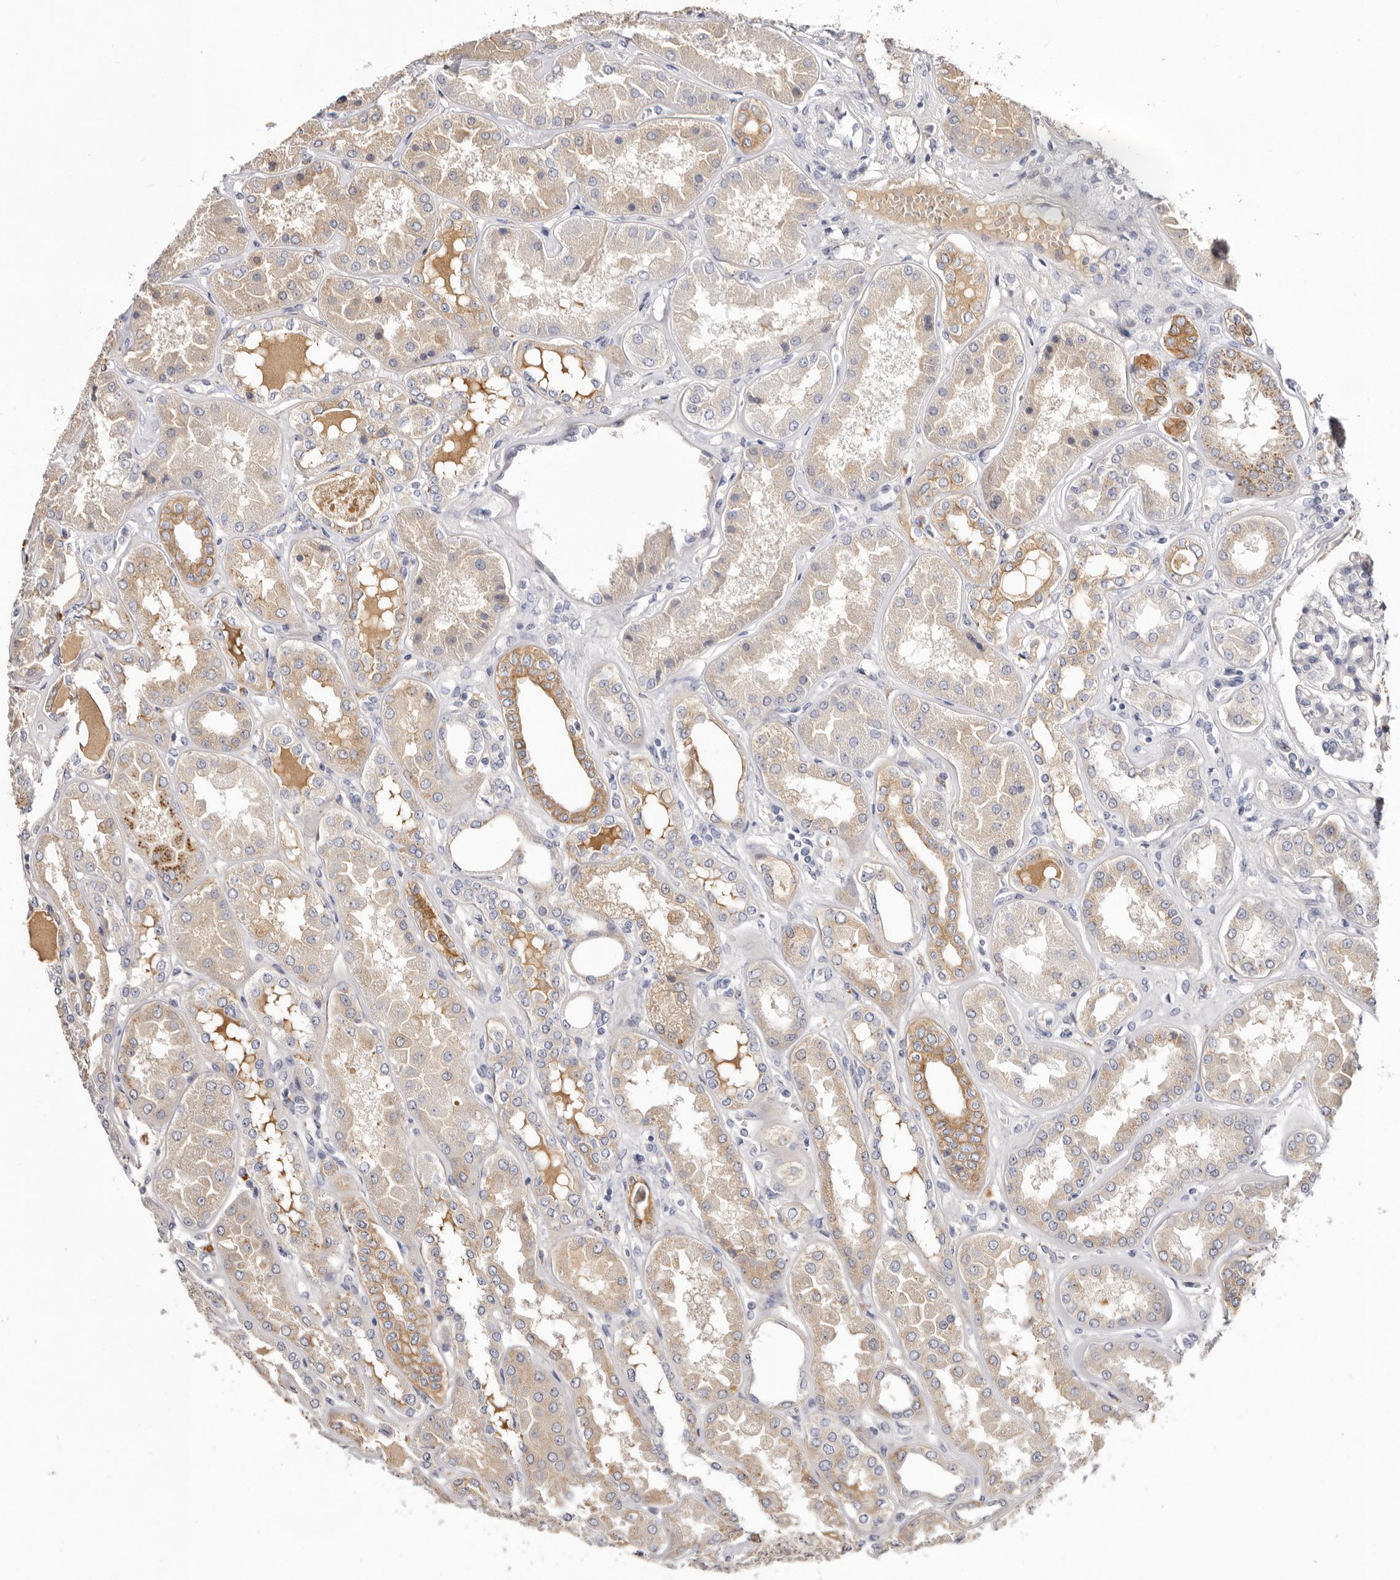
{"staining": {"intensity": "negative", "quantity": "none", "location": "none"}, "tissue": "kidney", "cell_type": "Cells in glomeruli", "image_type": "normal", "snomed": [{"axis": "morphology", "description": "Normal tissue, NOS"}, {"axis": "topography", "description": "Kidney"}], "caption": "Histopathology image shows no protein positivity in cells in glomeruli of benign kidney.", "gene": "STK16", "patient": {"sex": "female", "age": 56}}